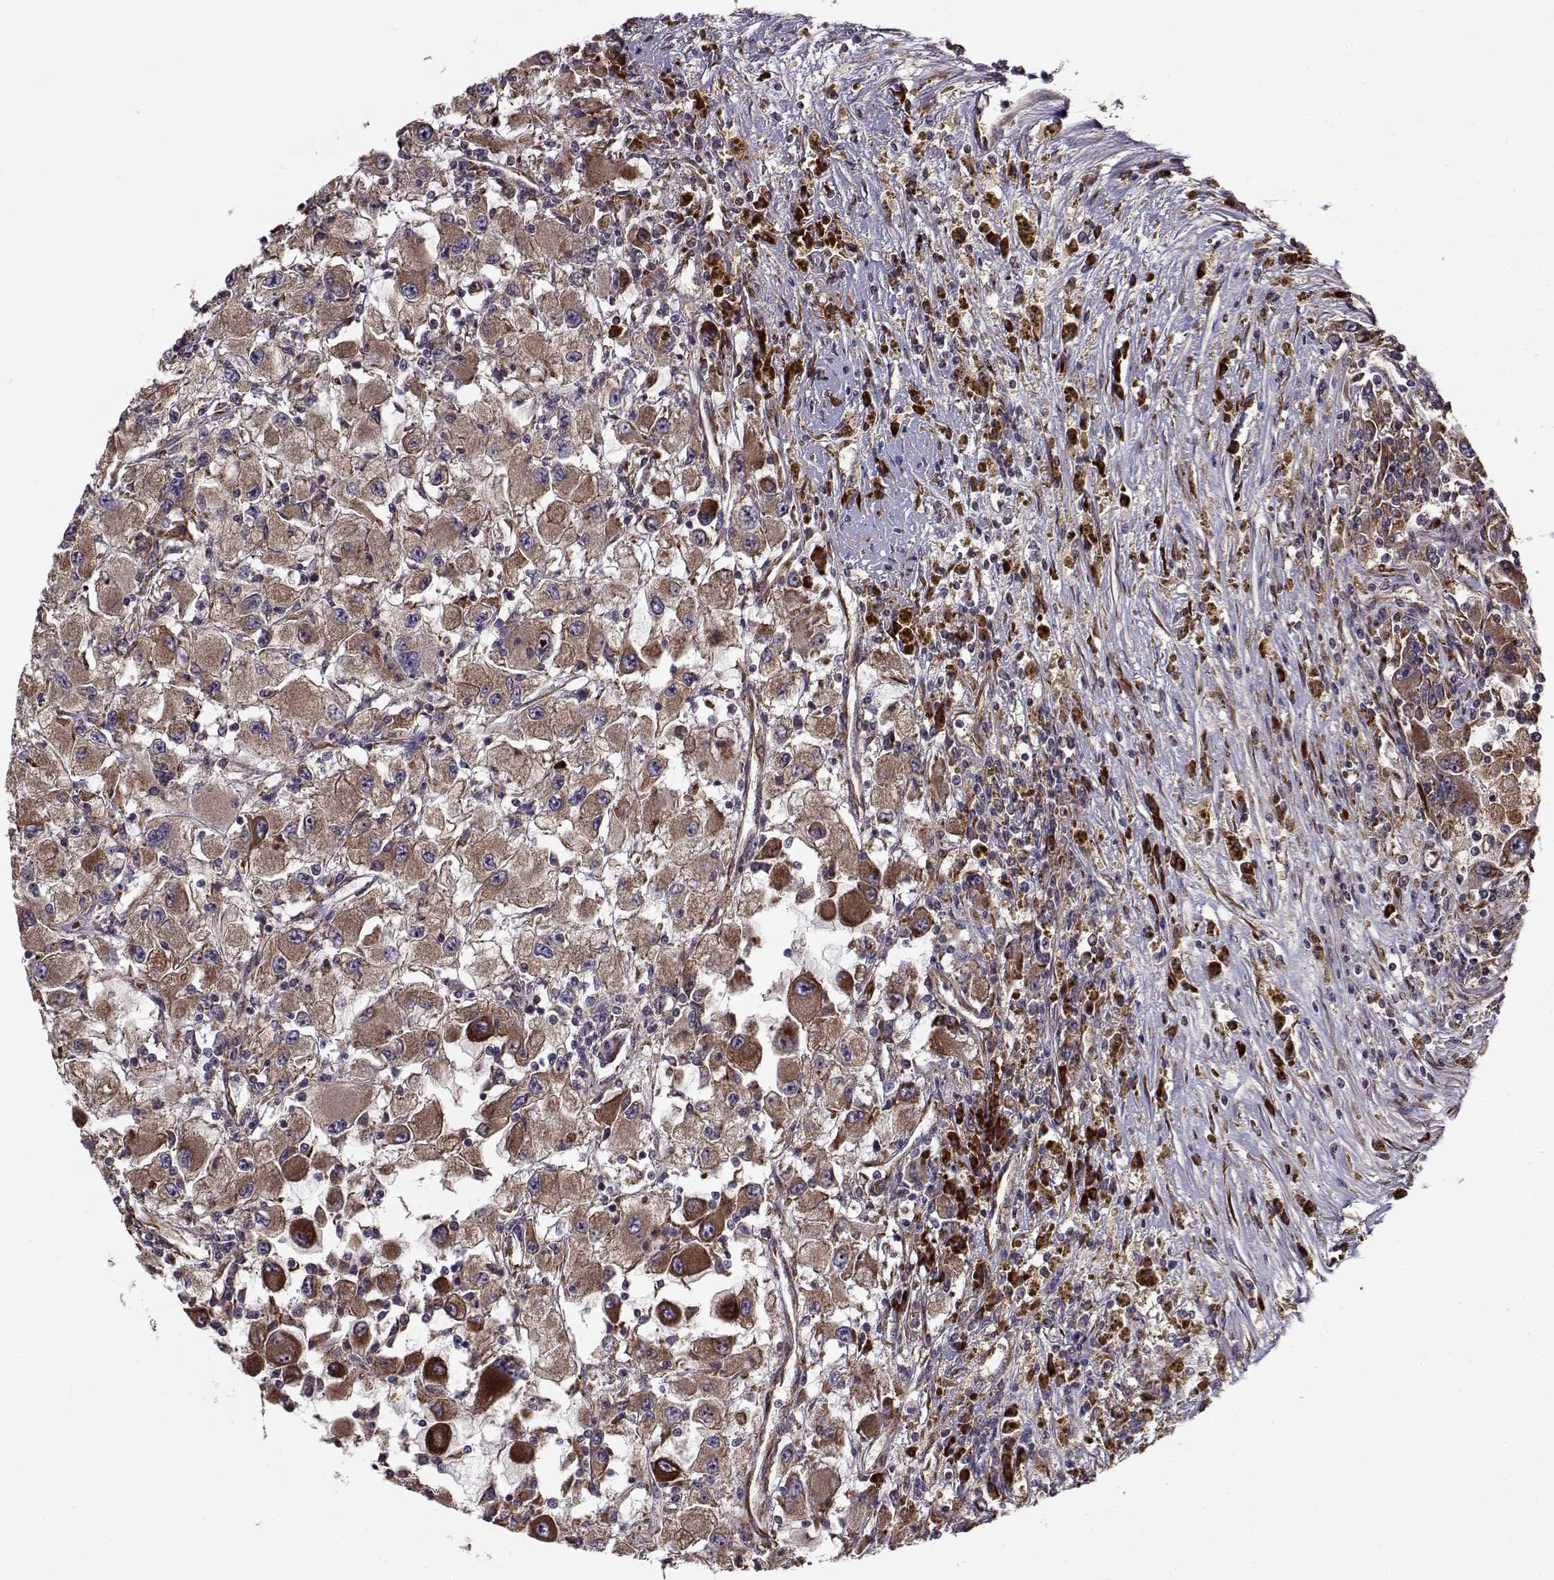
{"staining": {"intensity": "moderate", "quantity": ">75%", "location": "cytoplasmic/membranous"}, "tissue": "renal cancer", "cell_type": "Tumor cells", "image_type": "cancer", "snomed": [{"axis": "morphology", "description": "Adenocarcinoma, NOS"}, {"axis": "topography", "description": "Kidney"}], "caption": "Protein staining by immunohistochemistry displays moderate cytoplasmic/membranous expression in approximately >75% of tumor cells in adenocarcinoma (renal). (brown staining indicates protein expression, while blue staining denotes nuclei).", "gene": "RPL31", "patient": {"sex": "female", "age": 67}}